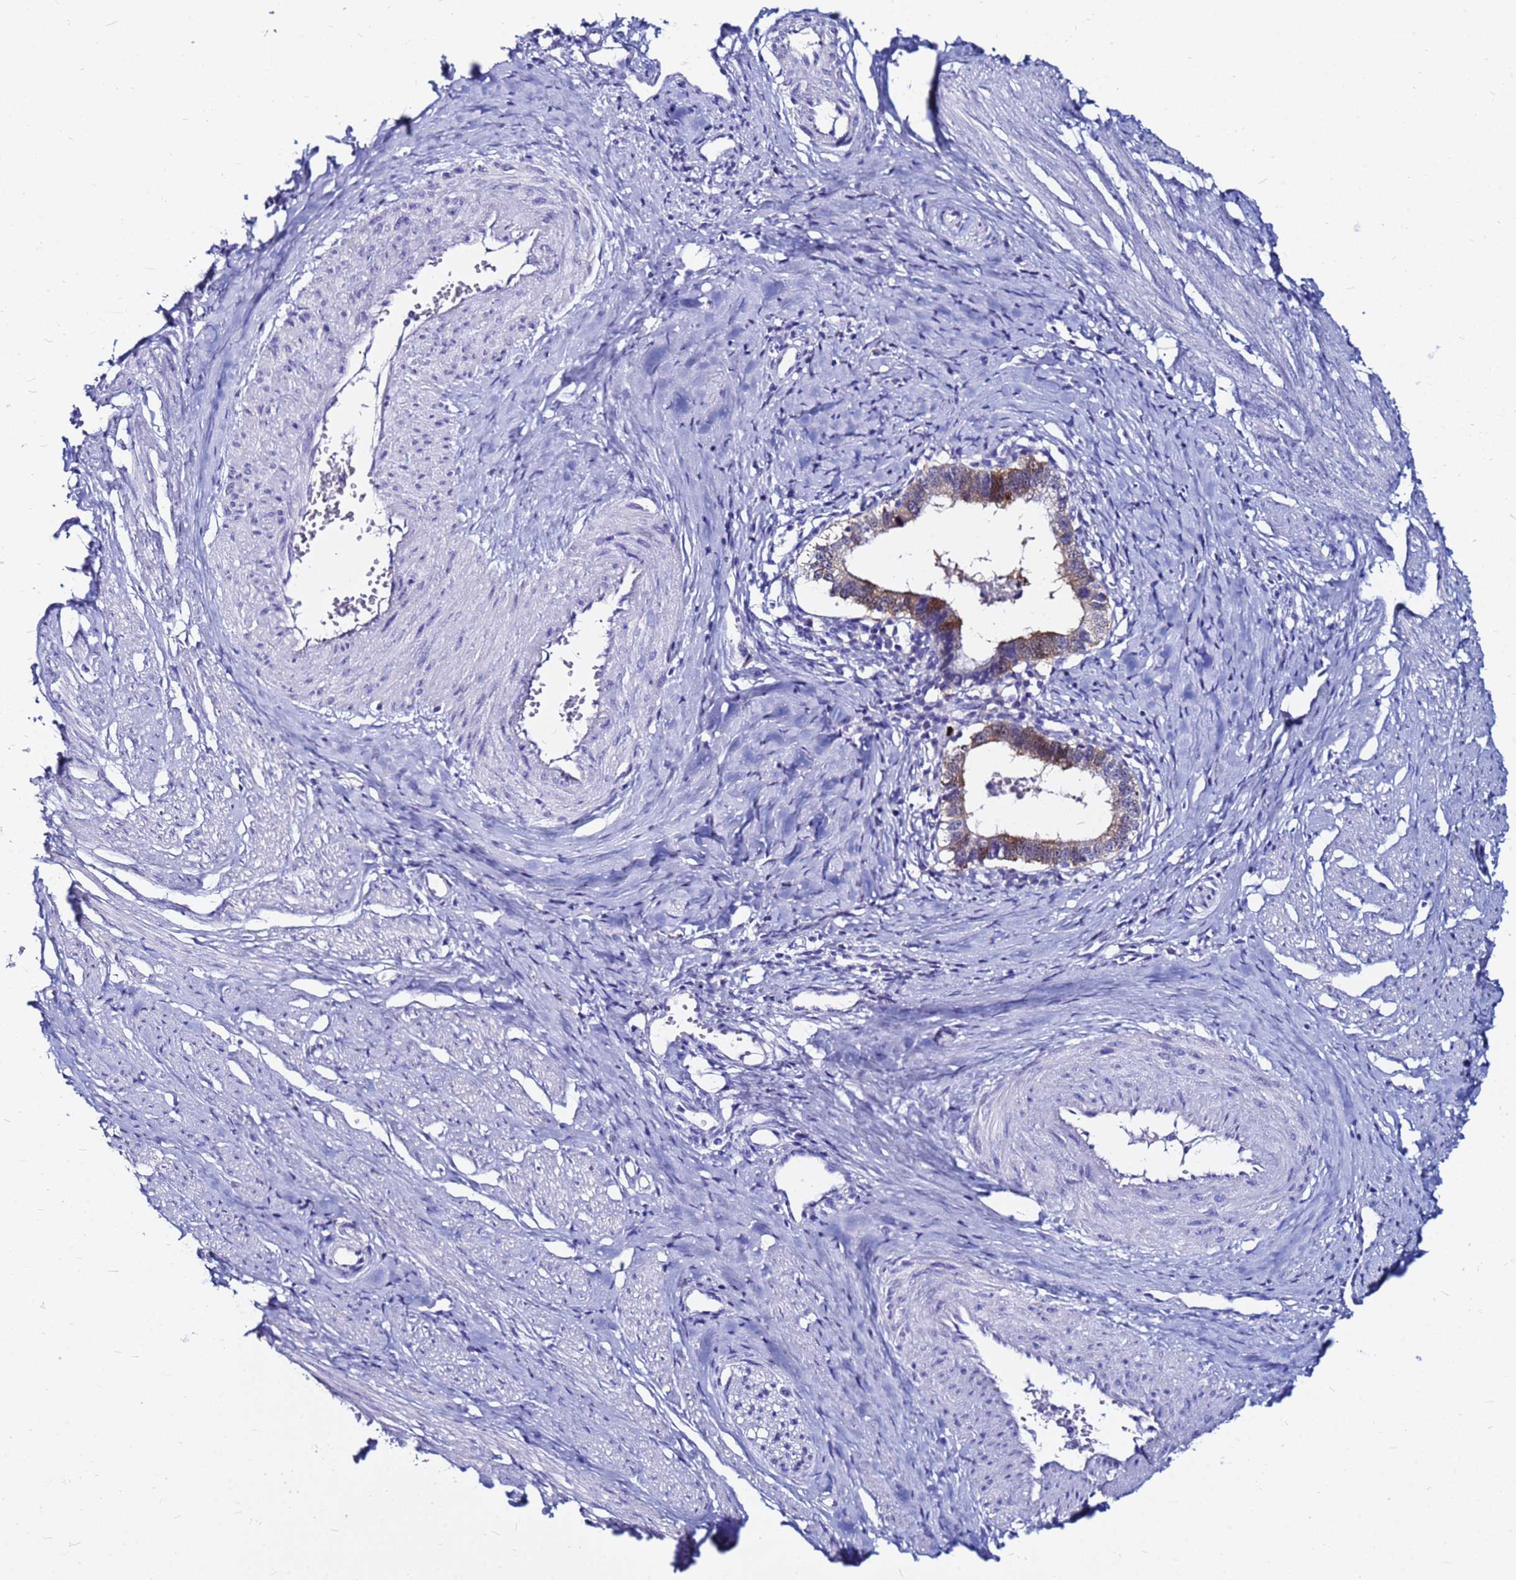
{"staining": {"intensity": "moderate", "quantity": "25%-75%", "location": "cytoplasmic/membranous"}, "tissue": "cervical cancer", "cell_type": "Tumor cells", "image_type": "cancer", "snomed": [{"axis": "morphology", "description": "Adenocarcinoma, NOS"}, {"axis": "topography", "description": "Cervix"}], "caption": "This image exhibits cervical adenocarcinoma stained with immunohistochemistry (IHC) to label a protein in brown. The cytoplasmic/membranous of tumor cells show moderate positivity for the protein. Nuclei are counter-stained blue.", "gene": "PPP1R14C", "patient": {"sex": "female", "age": 36}}